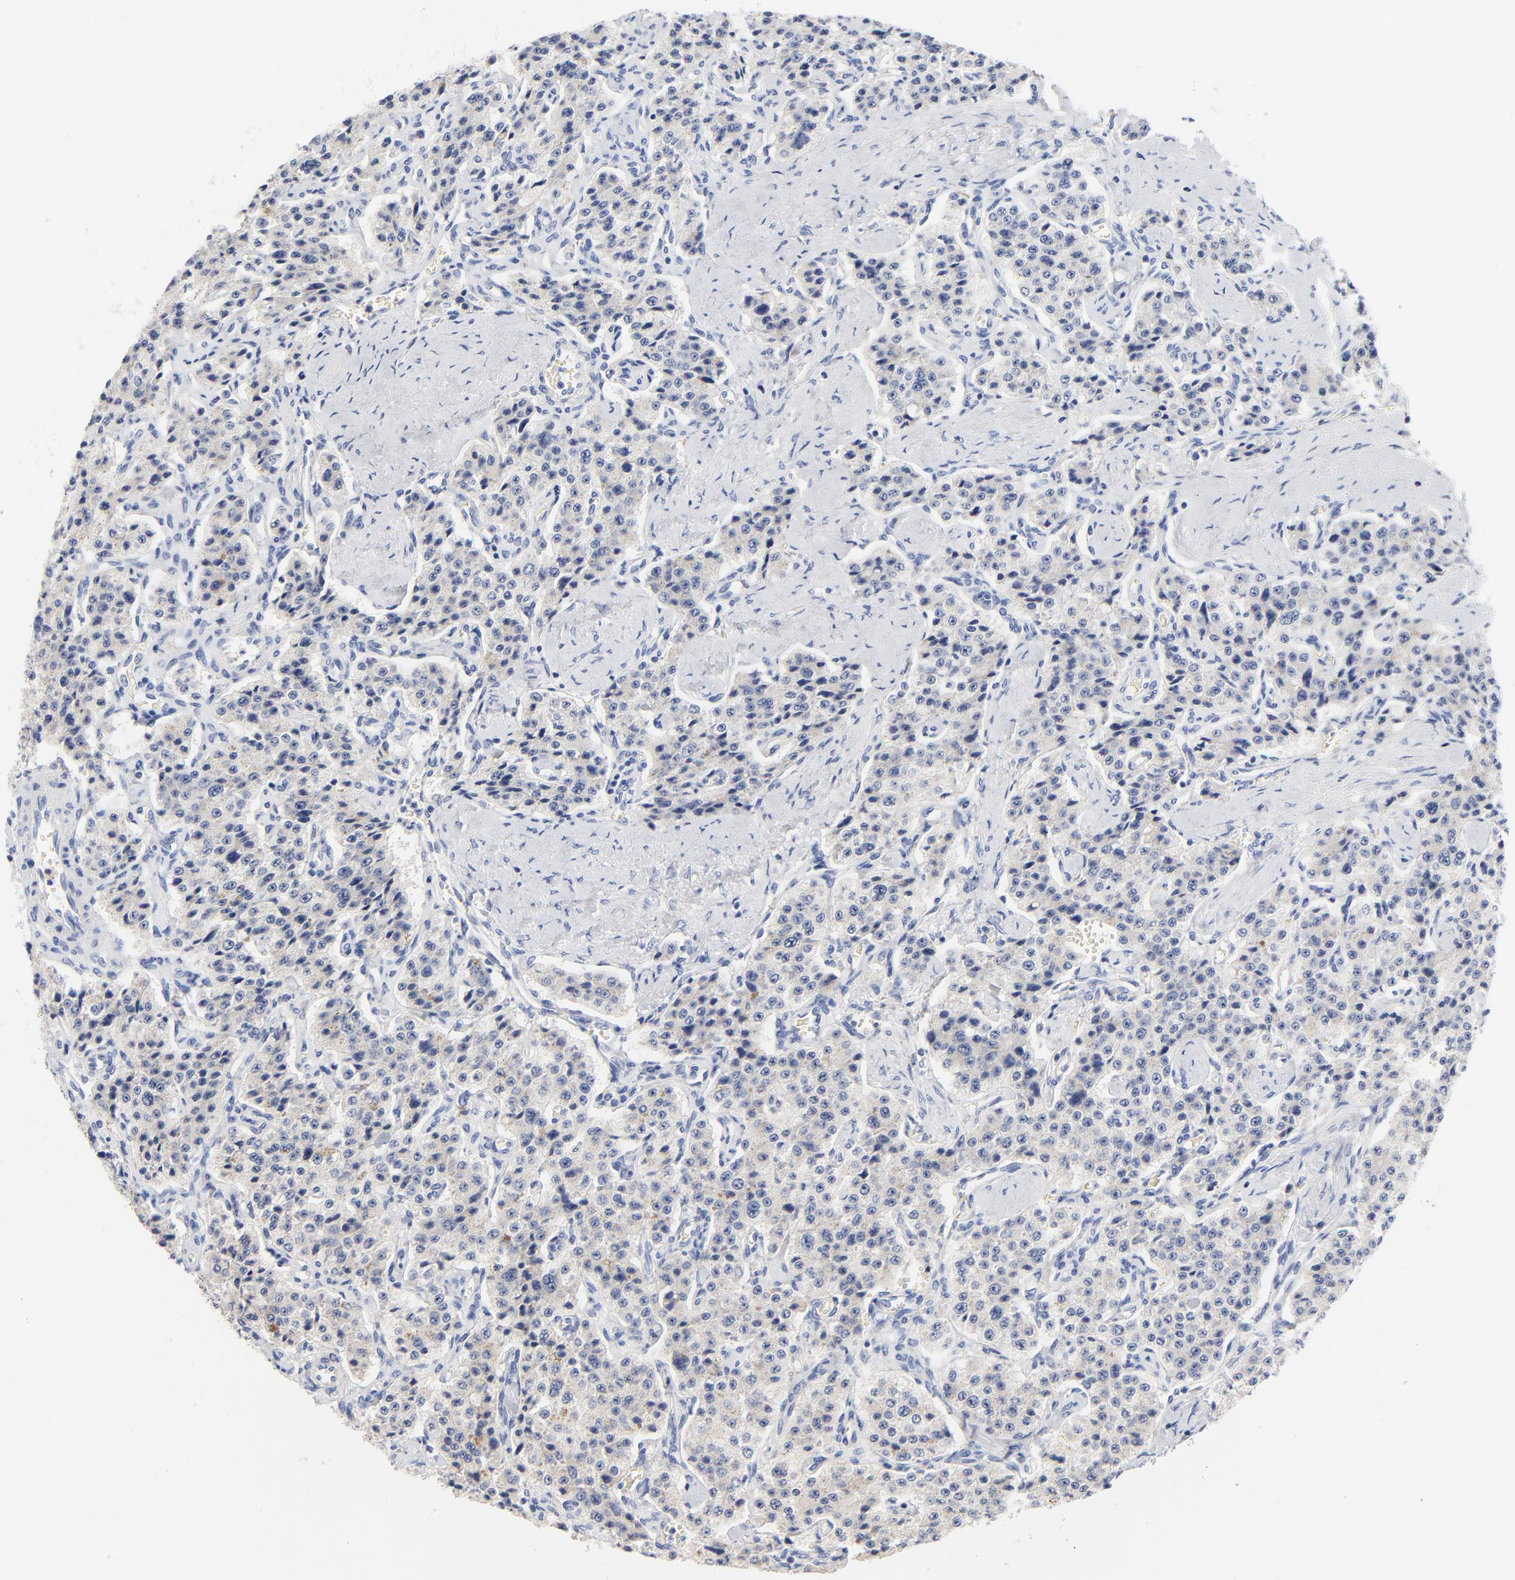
{"staining": {"intensity": "weak", "quantity": "<25%", "location": "cytoplasmic/membranous"}, "tissue": "carcinoid", "cell_type": "Tumor cells", "image_type": "cancer", "snomed": [{"axis": "morphology", "description": "Carcinoid, malignant, NOS"}, {"axis": "topography", "description": "Small intestine"}], "caption": "High power microscopy micrograph of an IHC histopathology image of carcinoid, revealing no significant staining in tumor cells.", "gene": "CPS1", "patient": {"sex": "male", "age": 52}}